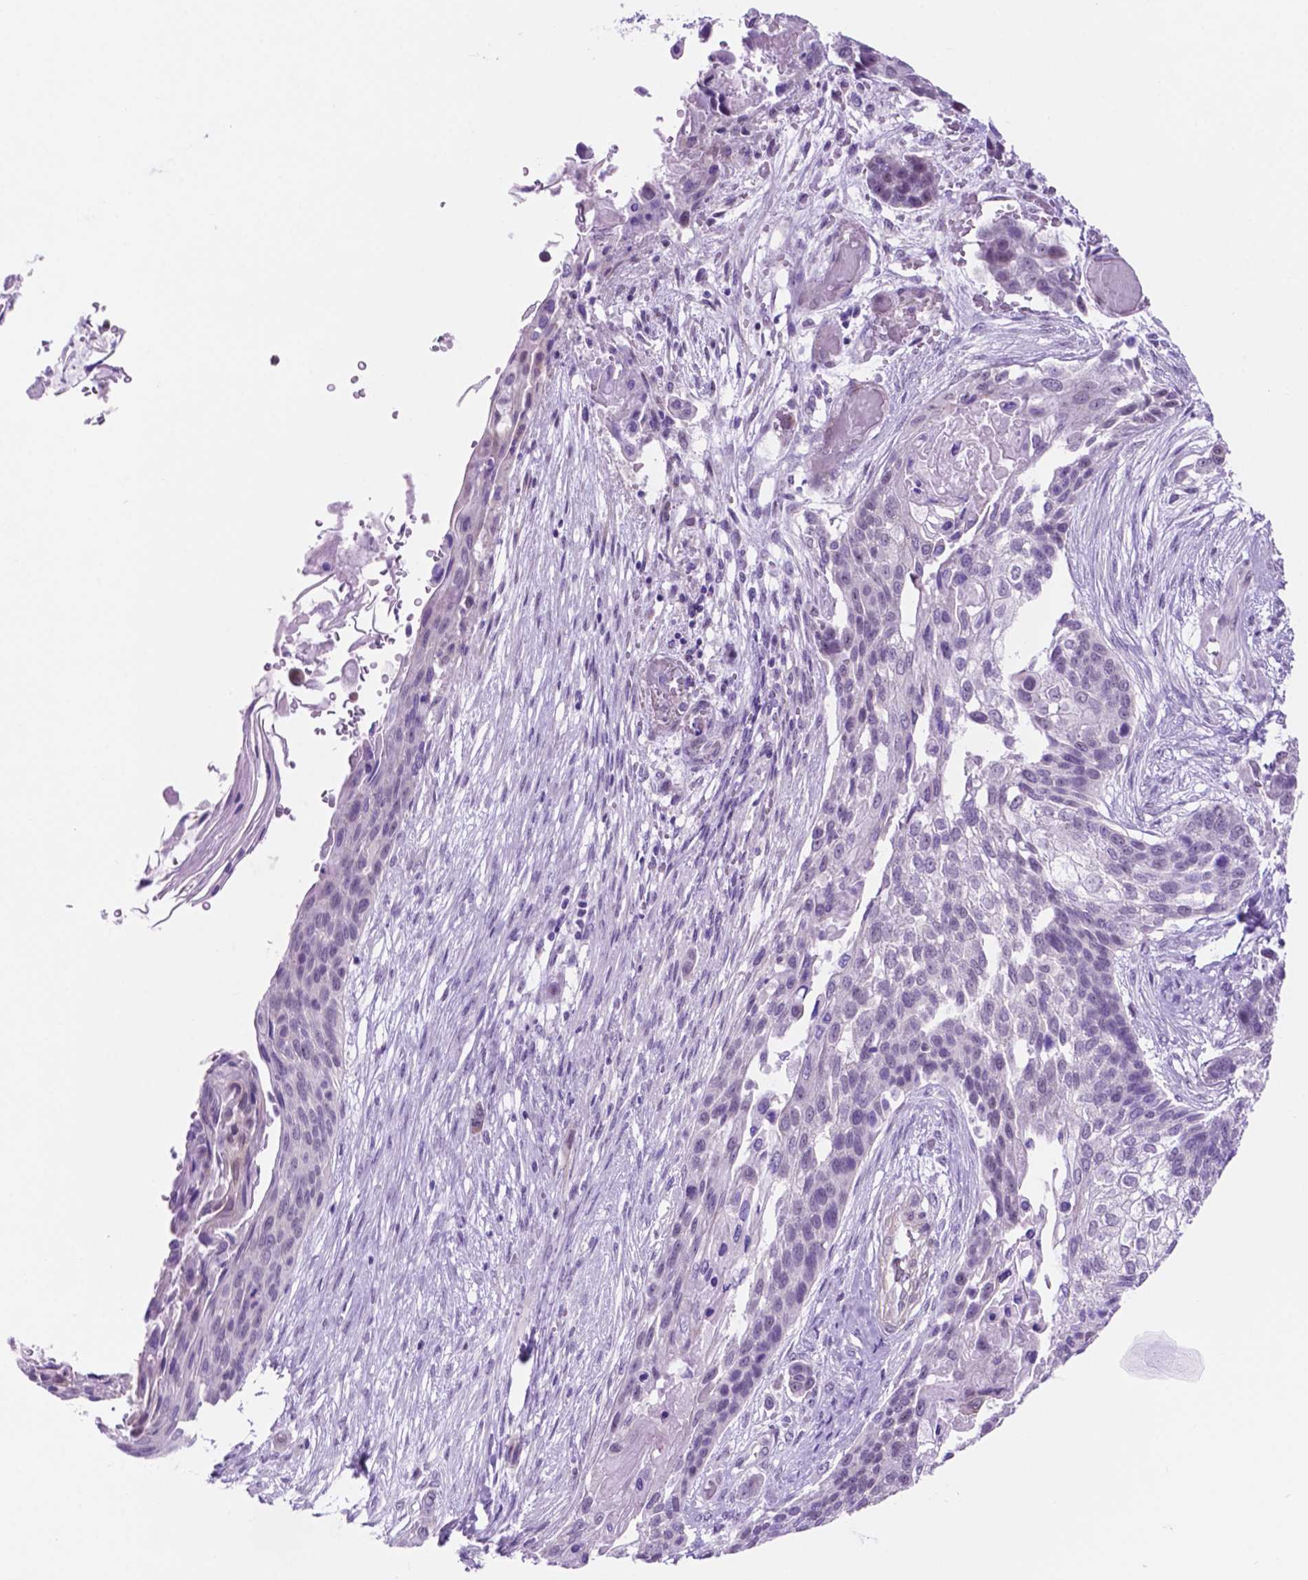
{"staining": {"intensity": "negative", "quantity": "none", "location": "none"}, "tissue": "lung cancer", "cell_type": "Tumor cells", "image_type": "cancer", "snomed": [{"axis": "morphology", "description": "Squamous cell carcinoma, NOS"}, {"axis": "topography", "description": "Lung"}], "caption": "Immunohistochemistry of human squamous cell carcinoma (lung) demonstrates no expression in tumor cells.", "gene": "ACY3", "patient": {"sex": "male", "age": 69}}